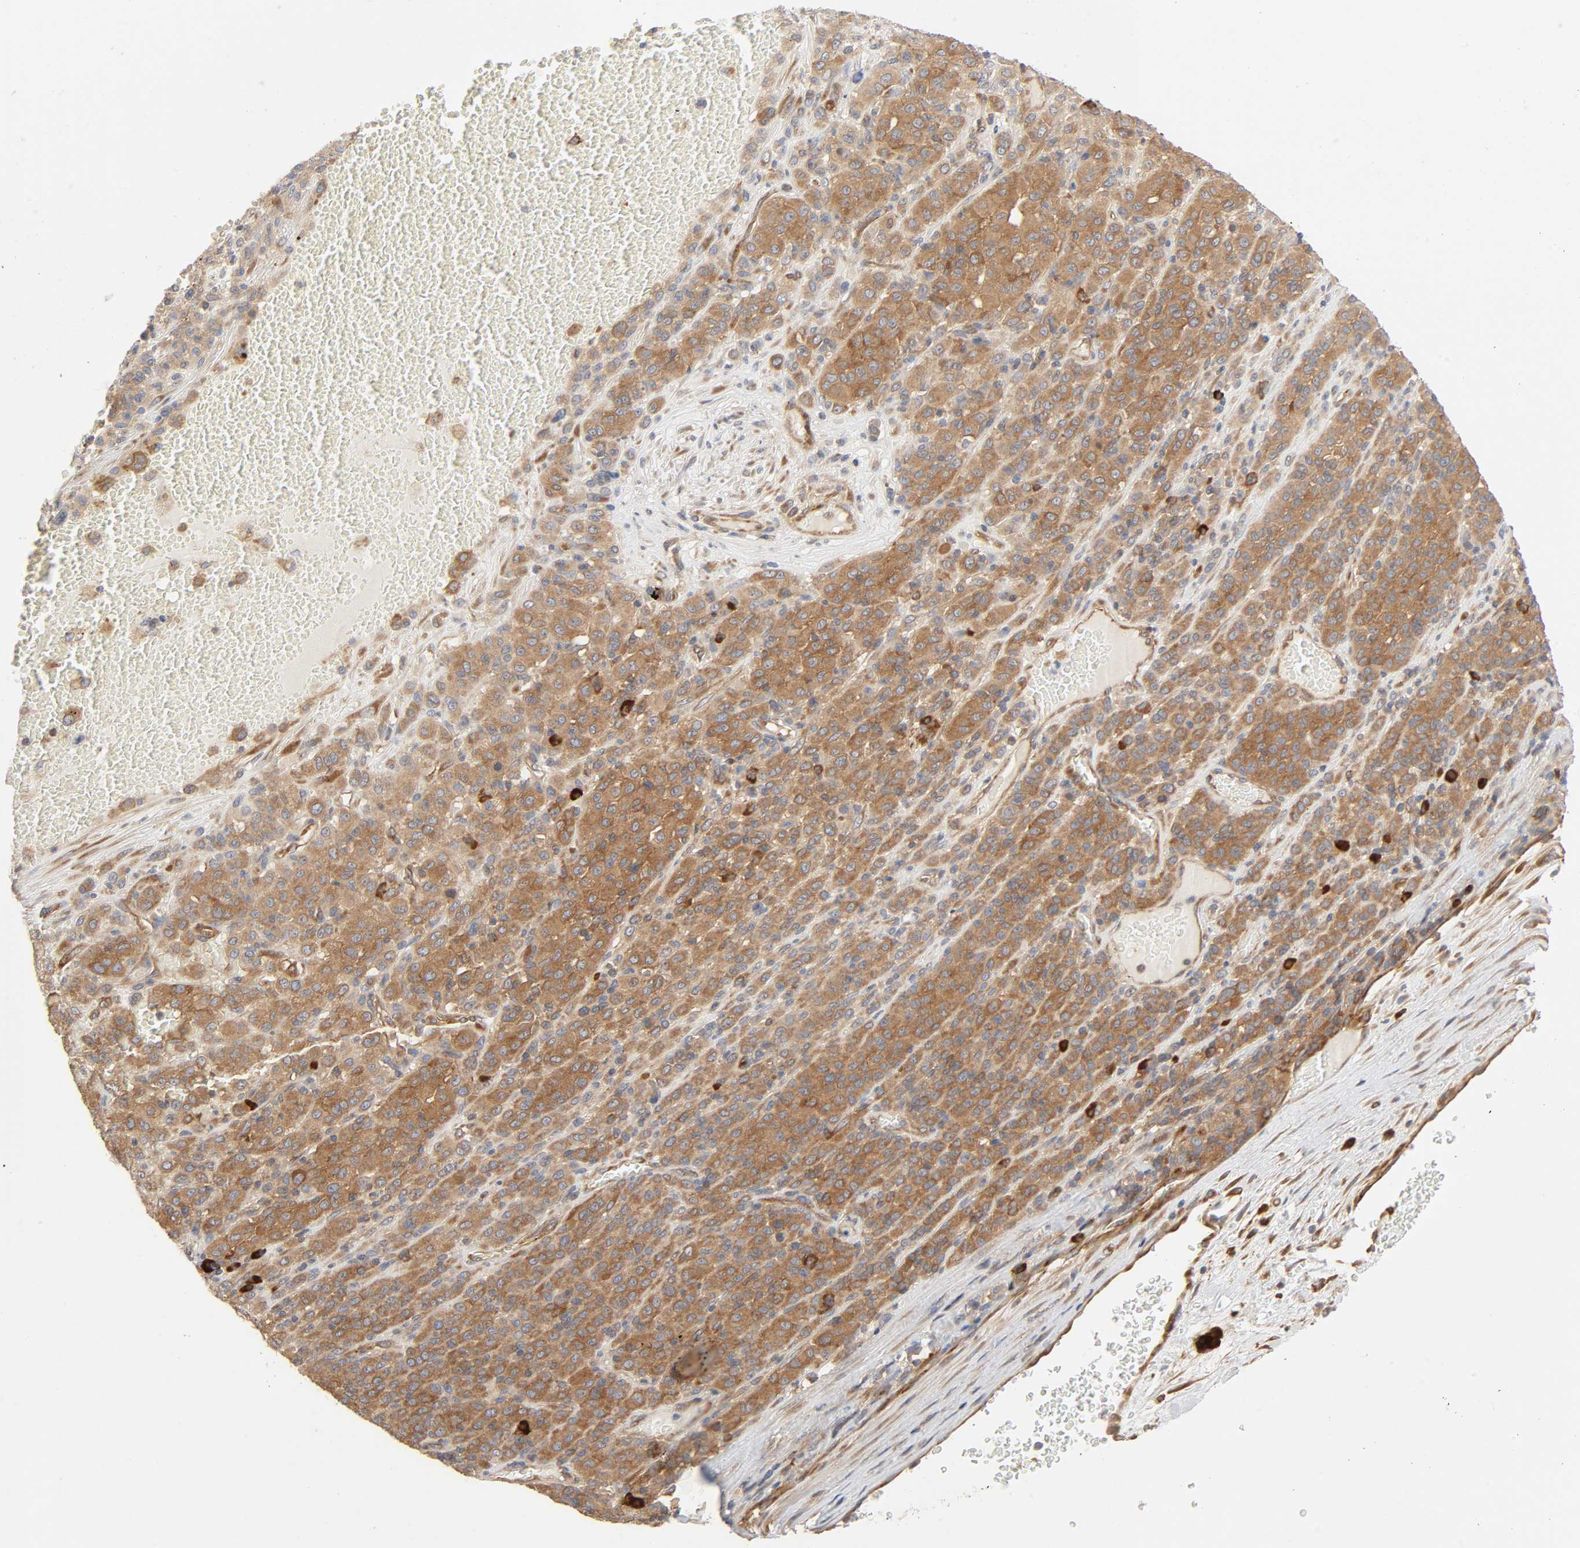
{"staining": {"intensity": "moderate", "quantity": ">75%", "location": "cytoplasmic/membranous"}, "tissue": "melanoma", "cell_type": "Tumor cells", "image_type": "cancer", "snomed": [{"axis": "morphology", "description": "Malignant melanoma, Metastatic site"}, {"axis": "topography", "description": "Pancreas"}], "caption": "This image demonstrates IHC staining of malignant melanoma (metastatic site), with medium moderate cytoplasmic/membranous expression in approximately >75% of tumor cells.", "gene": "SCHIP1", "patient": {"sex": "female", "age": 30}}